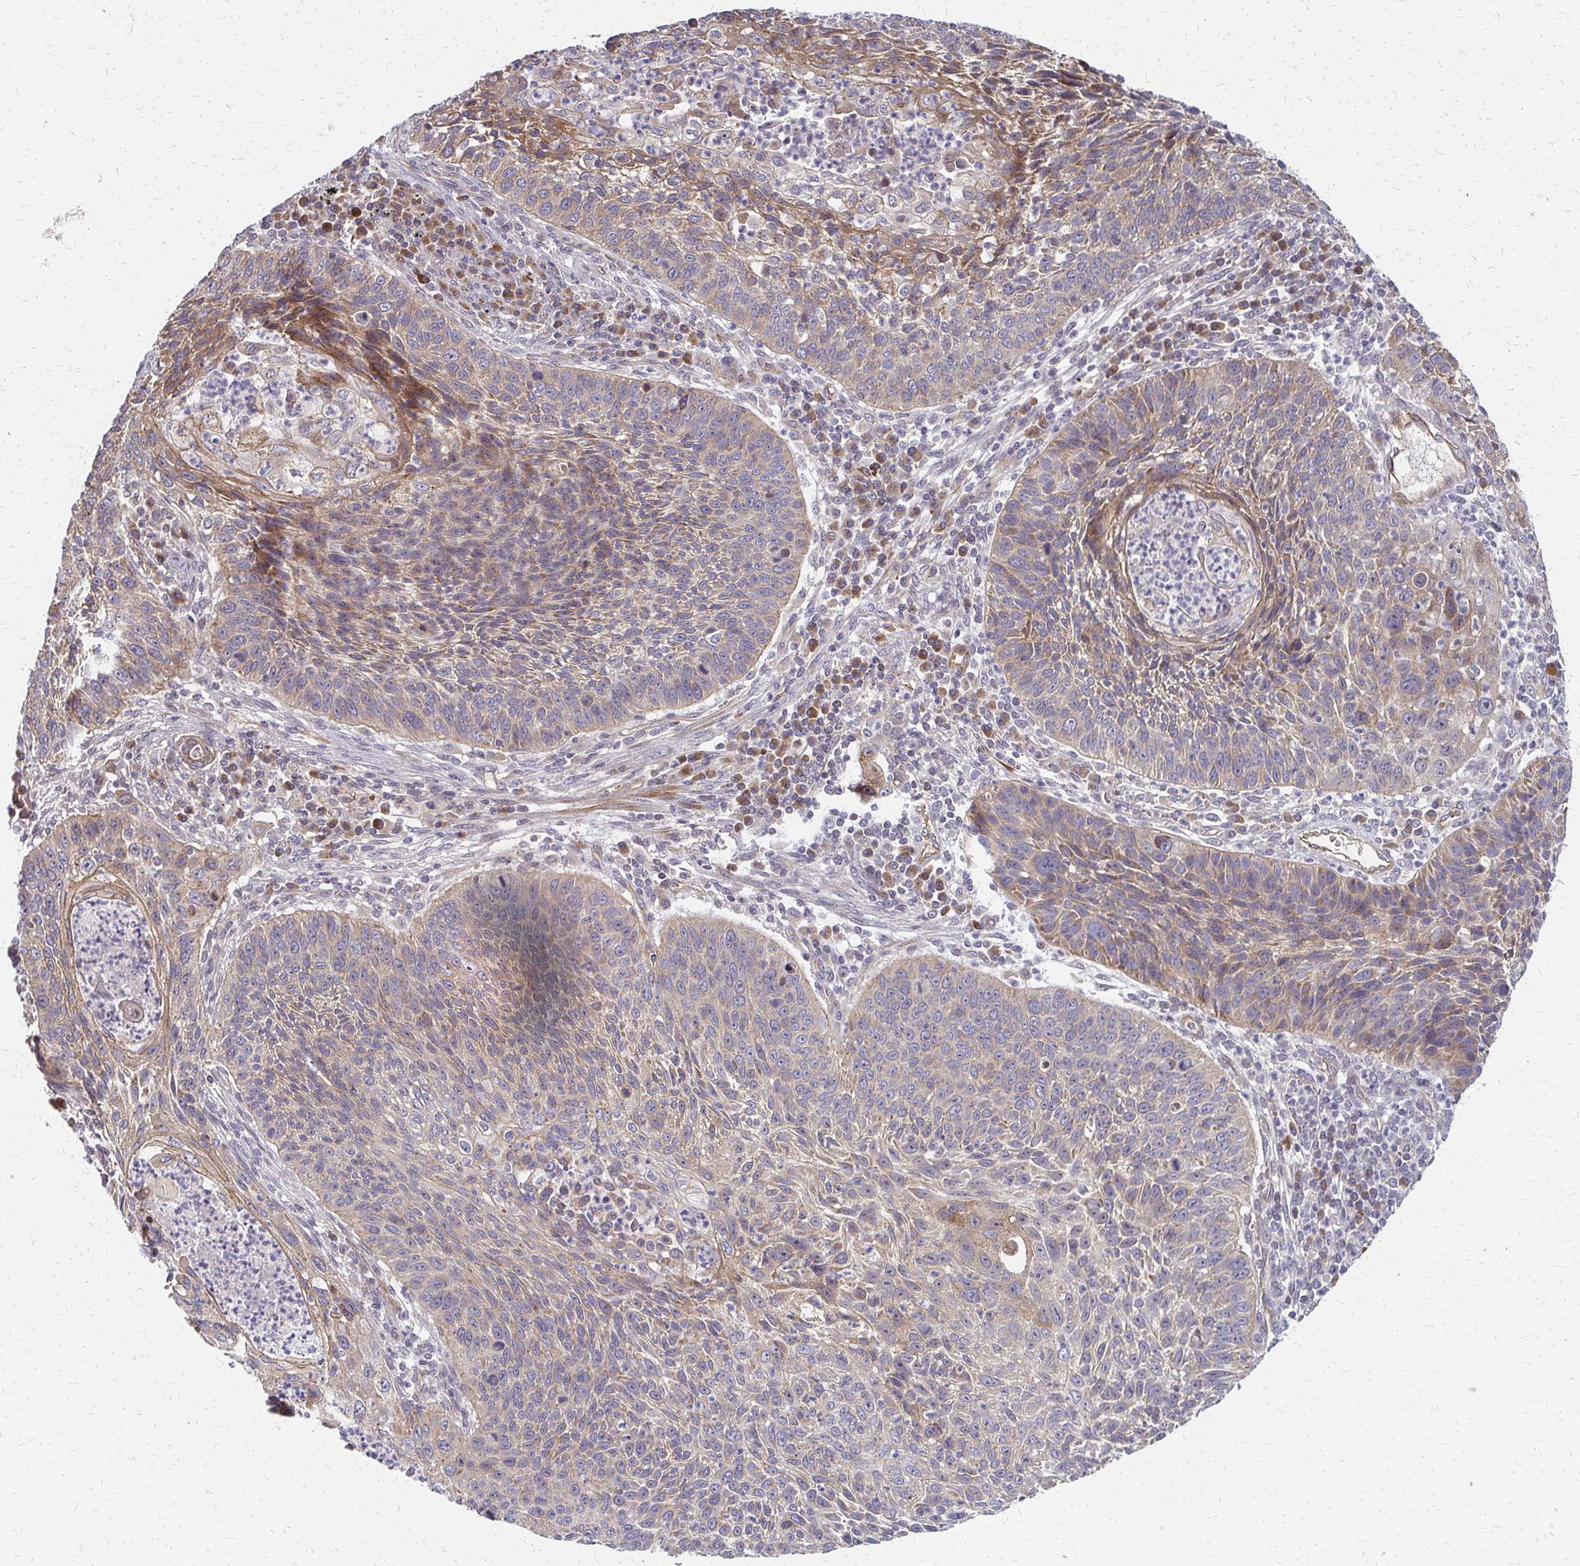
{"staining": {"intensity": "weak", "quantity": ">75%", "location": "cytoplasmic/membranous"}, "tissue": "lung cancer", "cell_type": "Tumor cells", "image_type": "cancer", "snomed": [{"axis": "morphology", "description": "Squamous cell carcinoma, NOS"}, {"axis": "morphology", "description": "Squamous cell carcinoma, metastatic, NOS"}, {"axis": "topography", "description": "Lung"}, {"axis": "topography", "description": "Pleura, NOS"}], "caption": "Lung cancer stained with DAB immunohistochemistry reveals low levels of weak cytoplasmic/membranous expression in about >75% of tumor cells.", "gene": "ZNF383", "patient": {"sex": "male", "age": 72}}